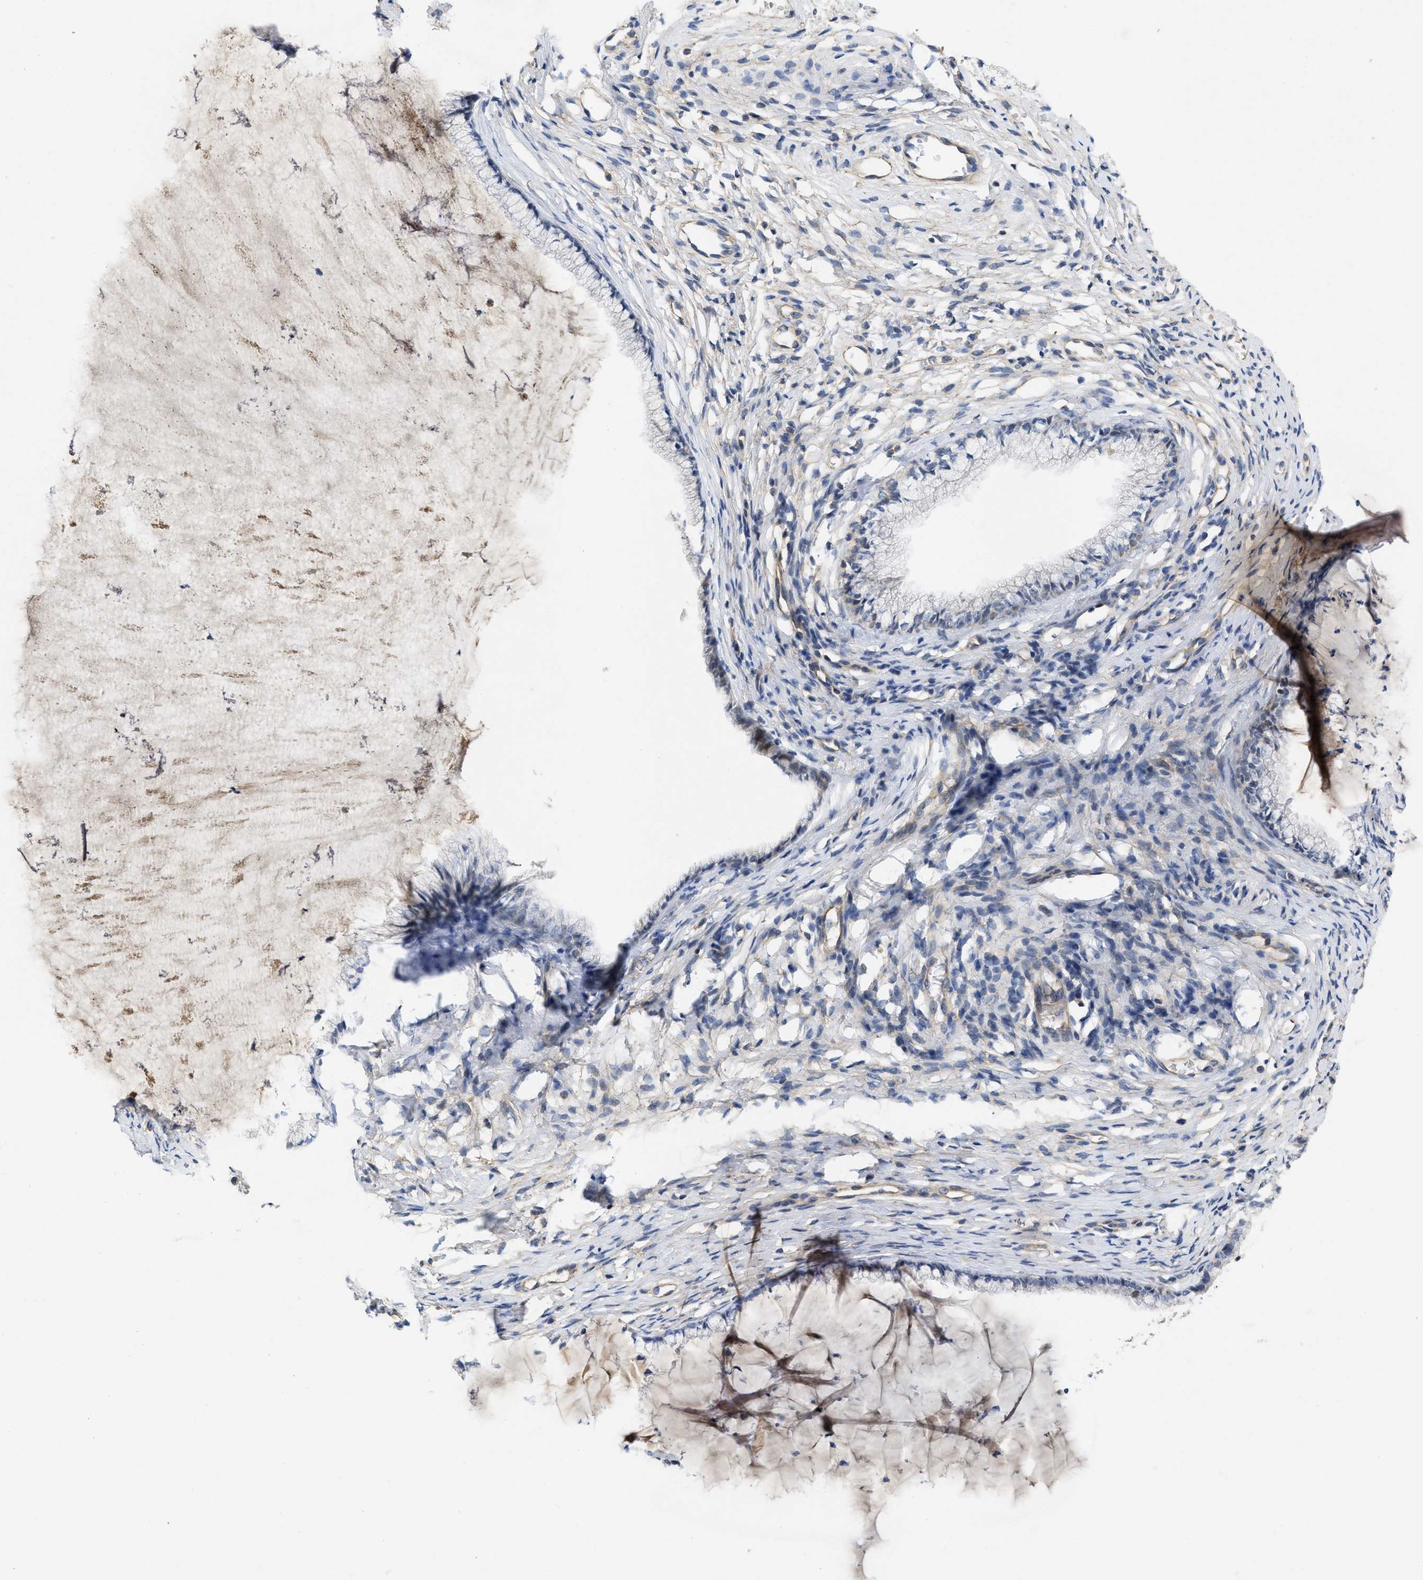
{"staining": {"intensity": "weak", "quantity": "25%-75%", "location": "cytoplasmic/membranous"}, "tissue": "cervix", "cell_type": "Glandular cells", "image_type": "normal", "snomed": [{"axis": "morphology", "description": "Normal tissue, NOS"}, {"axis": "topography", "description": "Cervix"}], "caption": "This image shows immunohistochemistry (IHC) staining of unremarkable human cervix, with low weak cytoplasmic/membranous staining in approximately 25%-75% of glandular cells.", "gene": "ARHGEF26", "patient": {"sex": "female", "age": 77}}